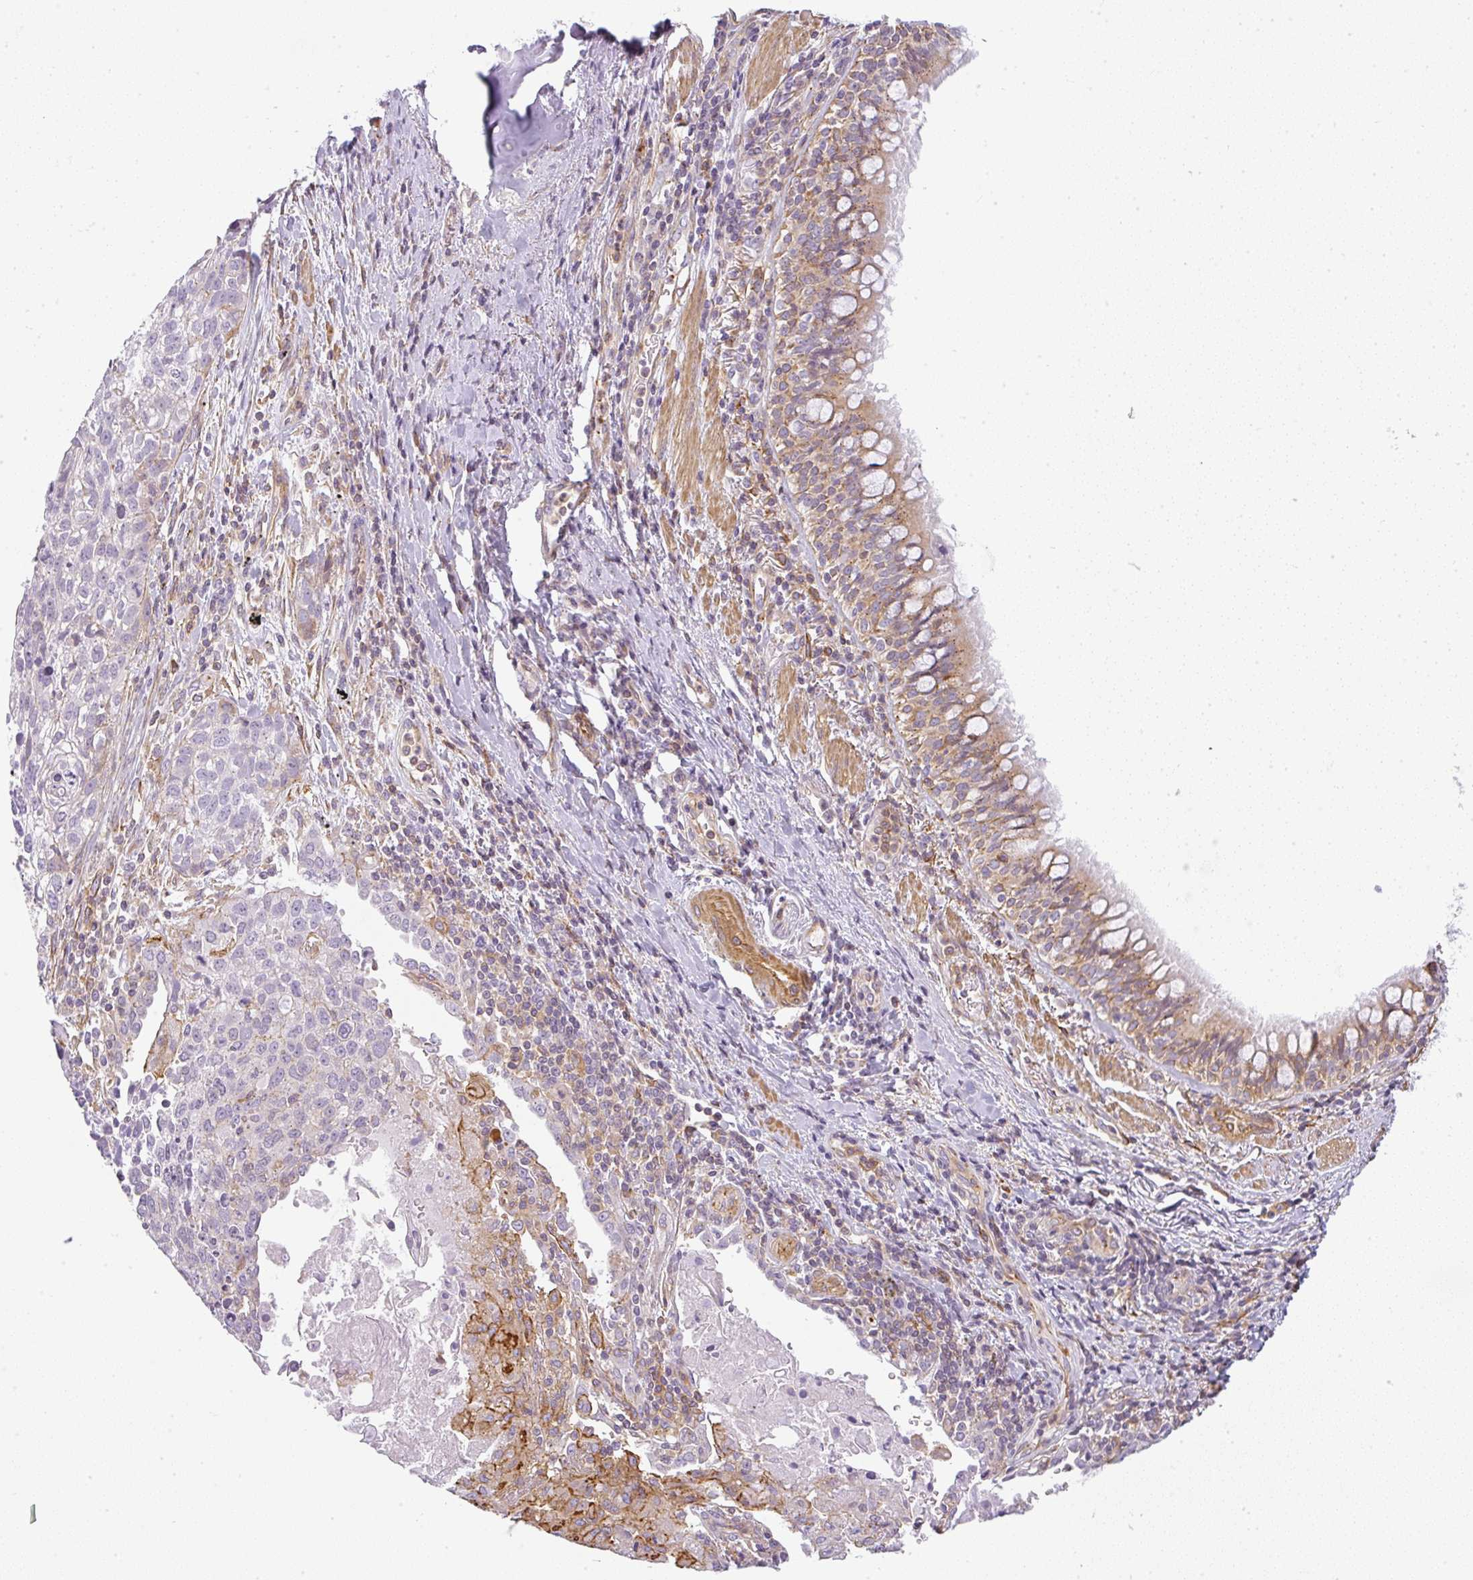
{"staining": {"intensity": "negative", "quantity": "none", "location": "none"}, "tissue": "lung cancer", "cell_type": "Tumor cells", "image_type": "cancer", "snomed": [{"axis": "morphology", "description": "Squamous cell carcinoma, NOS"}, {"axis": "topography", "description": "Lung"}], "caption": "A micrograph of squamous cell carcinoma (lung) stained for a protein demonstrates no brown staining in tumor cells.", "gene": "SULF1", "patient": {"sex": "male", "age": 74}}